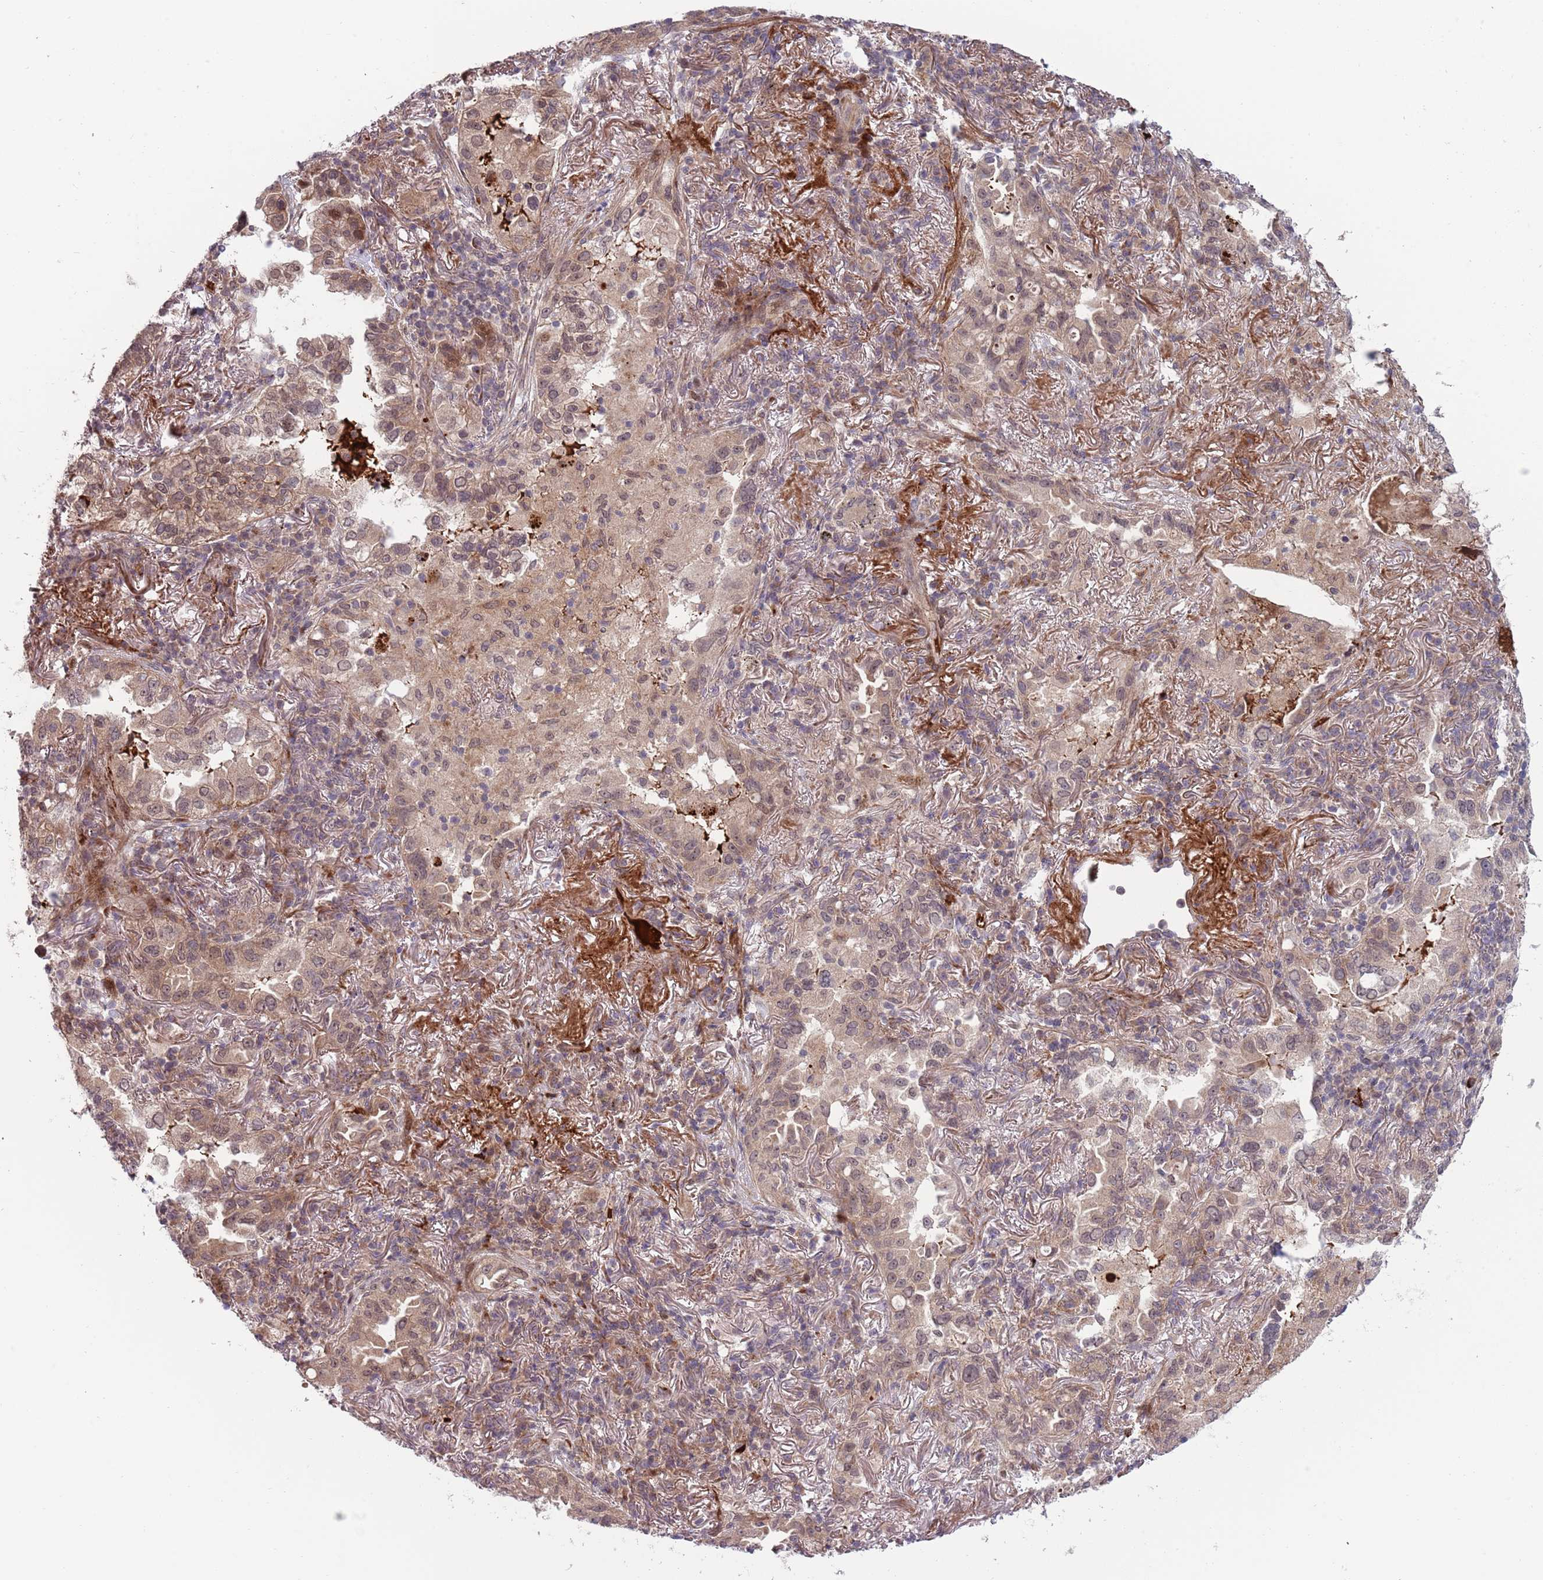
{"staining": {"intensity": "weak", "quantity": "<25%", "location": "cytoplasmic/membranous,nuclear"}, "tissue": "lung cancer", "cell_type": "Tumor cells", "image_type": "cancer", "snomed": [{"axis": "morphology", "description": "Adenocarcinoma, NOS"}, {"axis": "topography", "description": "Lung"}], "caption": "Immunohistochemical staining of human adenocarcinoma (lung) shows no significant staining in tumor cells.", "gene": "NT5DC4", "patient": {"sex": "female", "age": 69}}